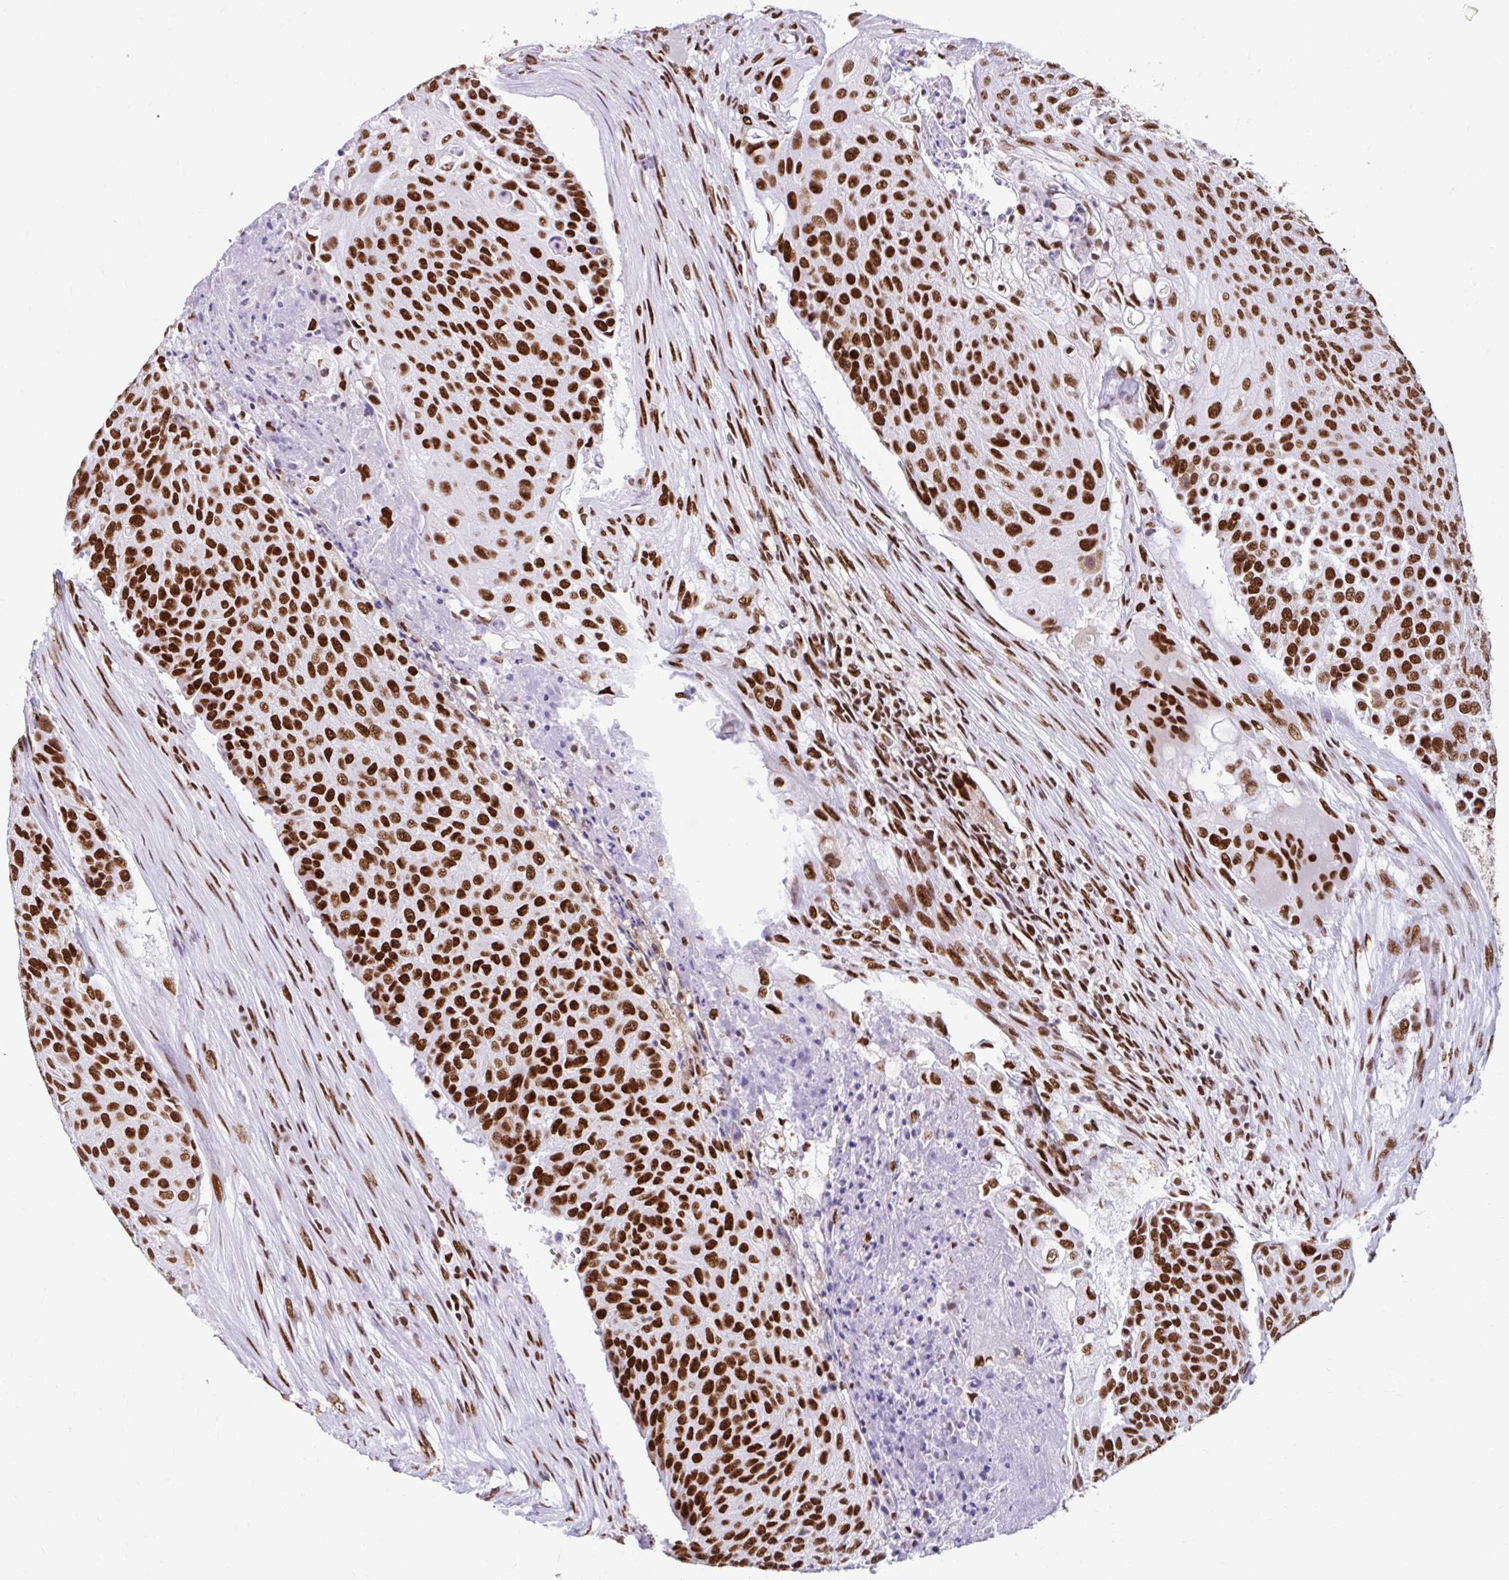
{"staining": {"intensity": "strong", "quantity": ">75%", "location": "nuclear"}, "tissue": "urothelial cancer", "cell_type": "Tumor cells", "image_type": "cancer", "snomed": [{"axis": "morphology", "description": "Urothelial carcinoma, High grade"}, {"axis": "topography", "description": "Urinary bladder"}], "caption": "An immunohistochemistry photomicrograph of tumor tissue is shown. Protein staining in brown highlights strong nuclear positivity in urothelial carcinoma (high-grade) within tumor cells. (Stains: DAB in brown, nuclei in blue, Microscopy: brightfield microscopy at high magnification).", "gene": "KHDRBS1", "patient": {"sex": "female", "age": 63}}